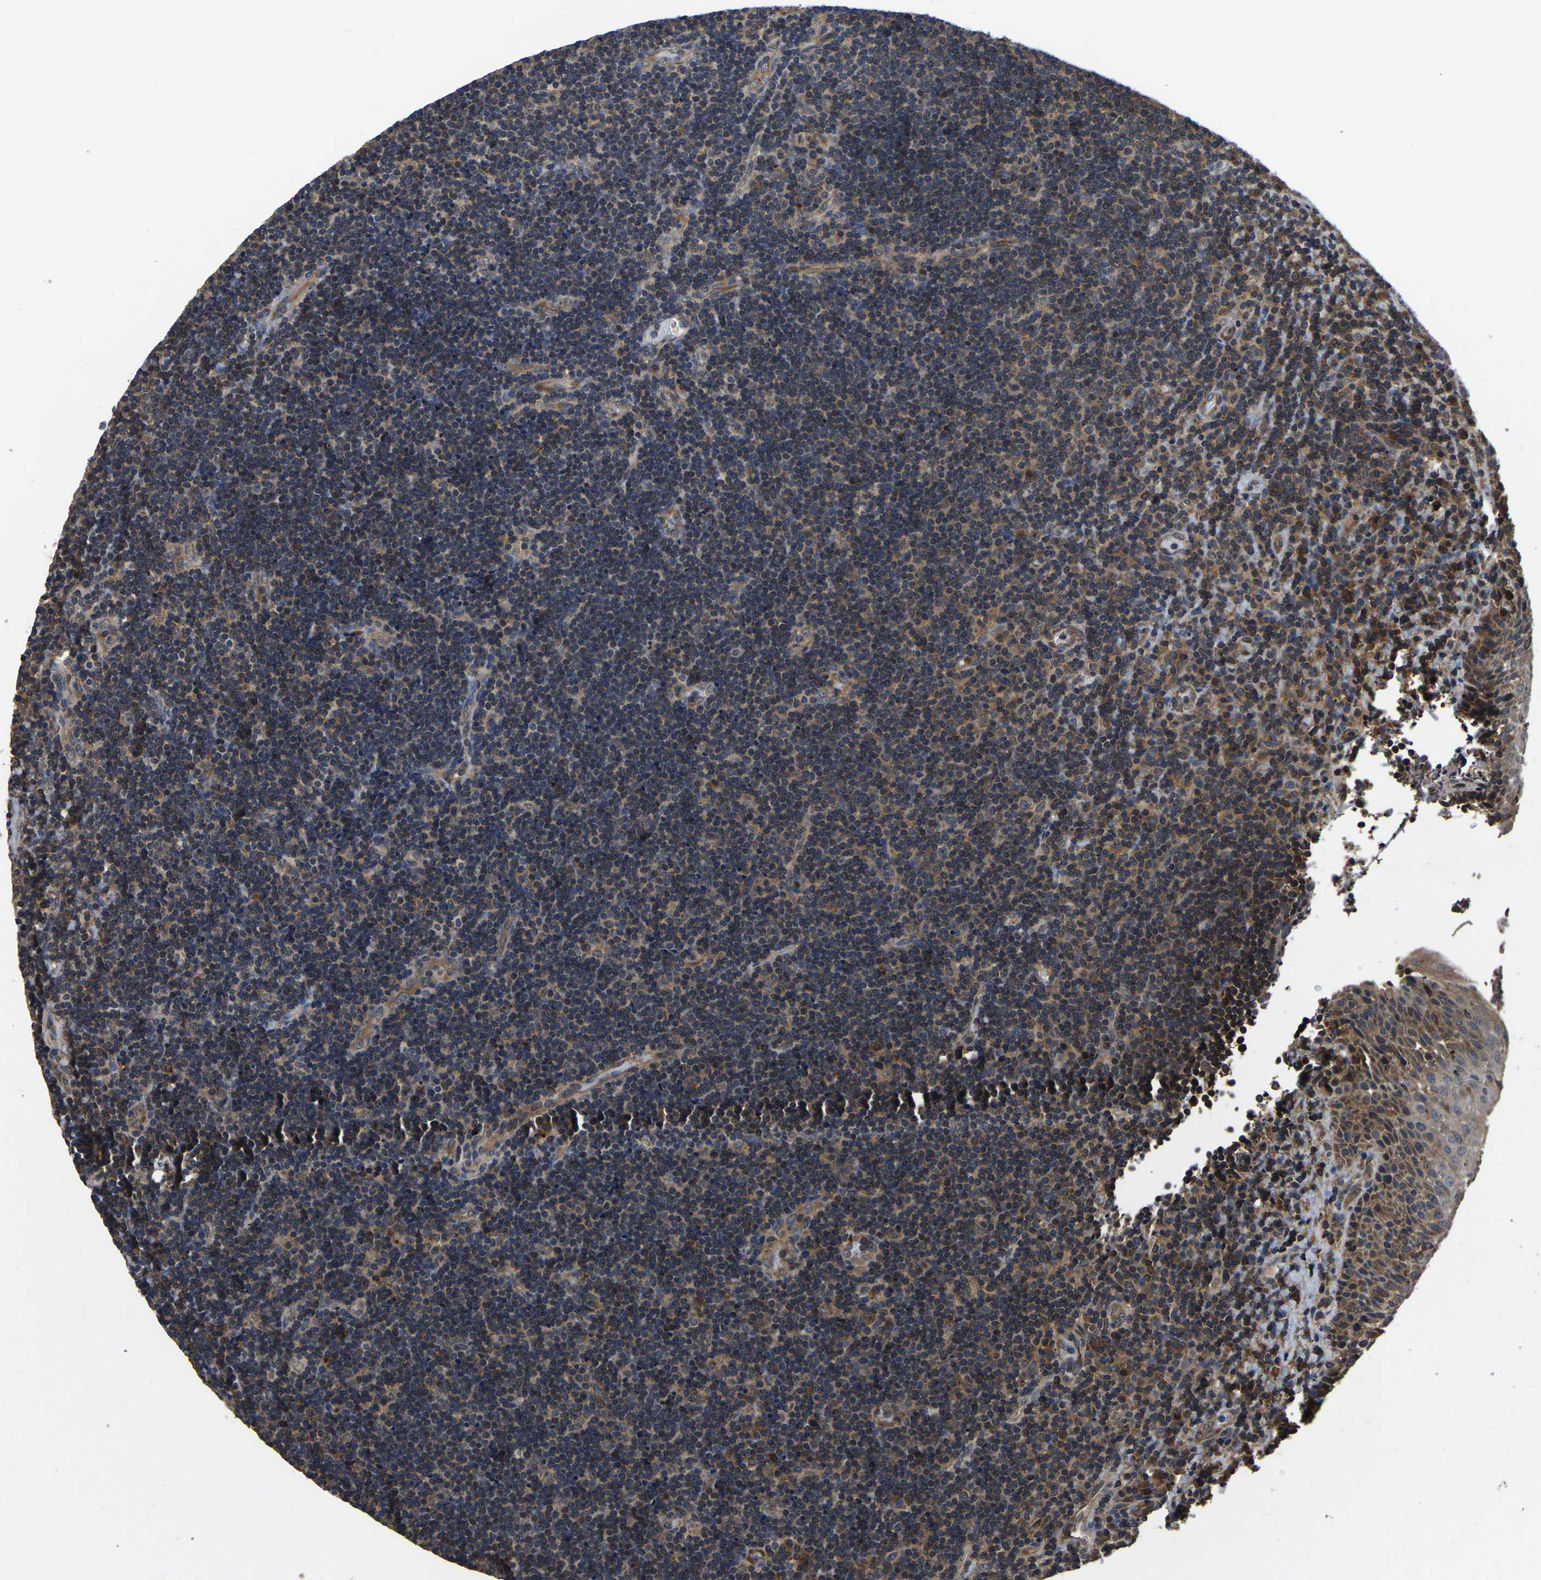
{"staining": {"intensity": "moderate", "quantity": ">75%", "location": "cytoplasmic/membranous"}, "tissue": "lymphoma", "cell_type": "Tumor cells", "image_type": "cancer", "snomed": [{"axis": "morphology", "description": "Malignant lymphoma, non-Hodgkin's type, High grade"}, {"axis": "topography", "description": "Tonsil"}], "caption": "High-grade malignant lymphoma, non-Hodgkin's type stained with DAB immunohistochemistry exhibits medium levels of moderate cytoplasmic/membranous expression in about >75% of tumor cells.", "gene": "CRYZL1", "patient": {"sex": "female", "age": 36}}